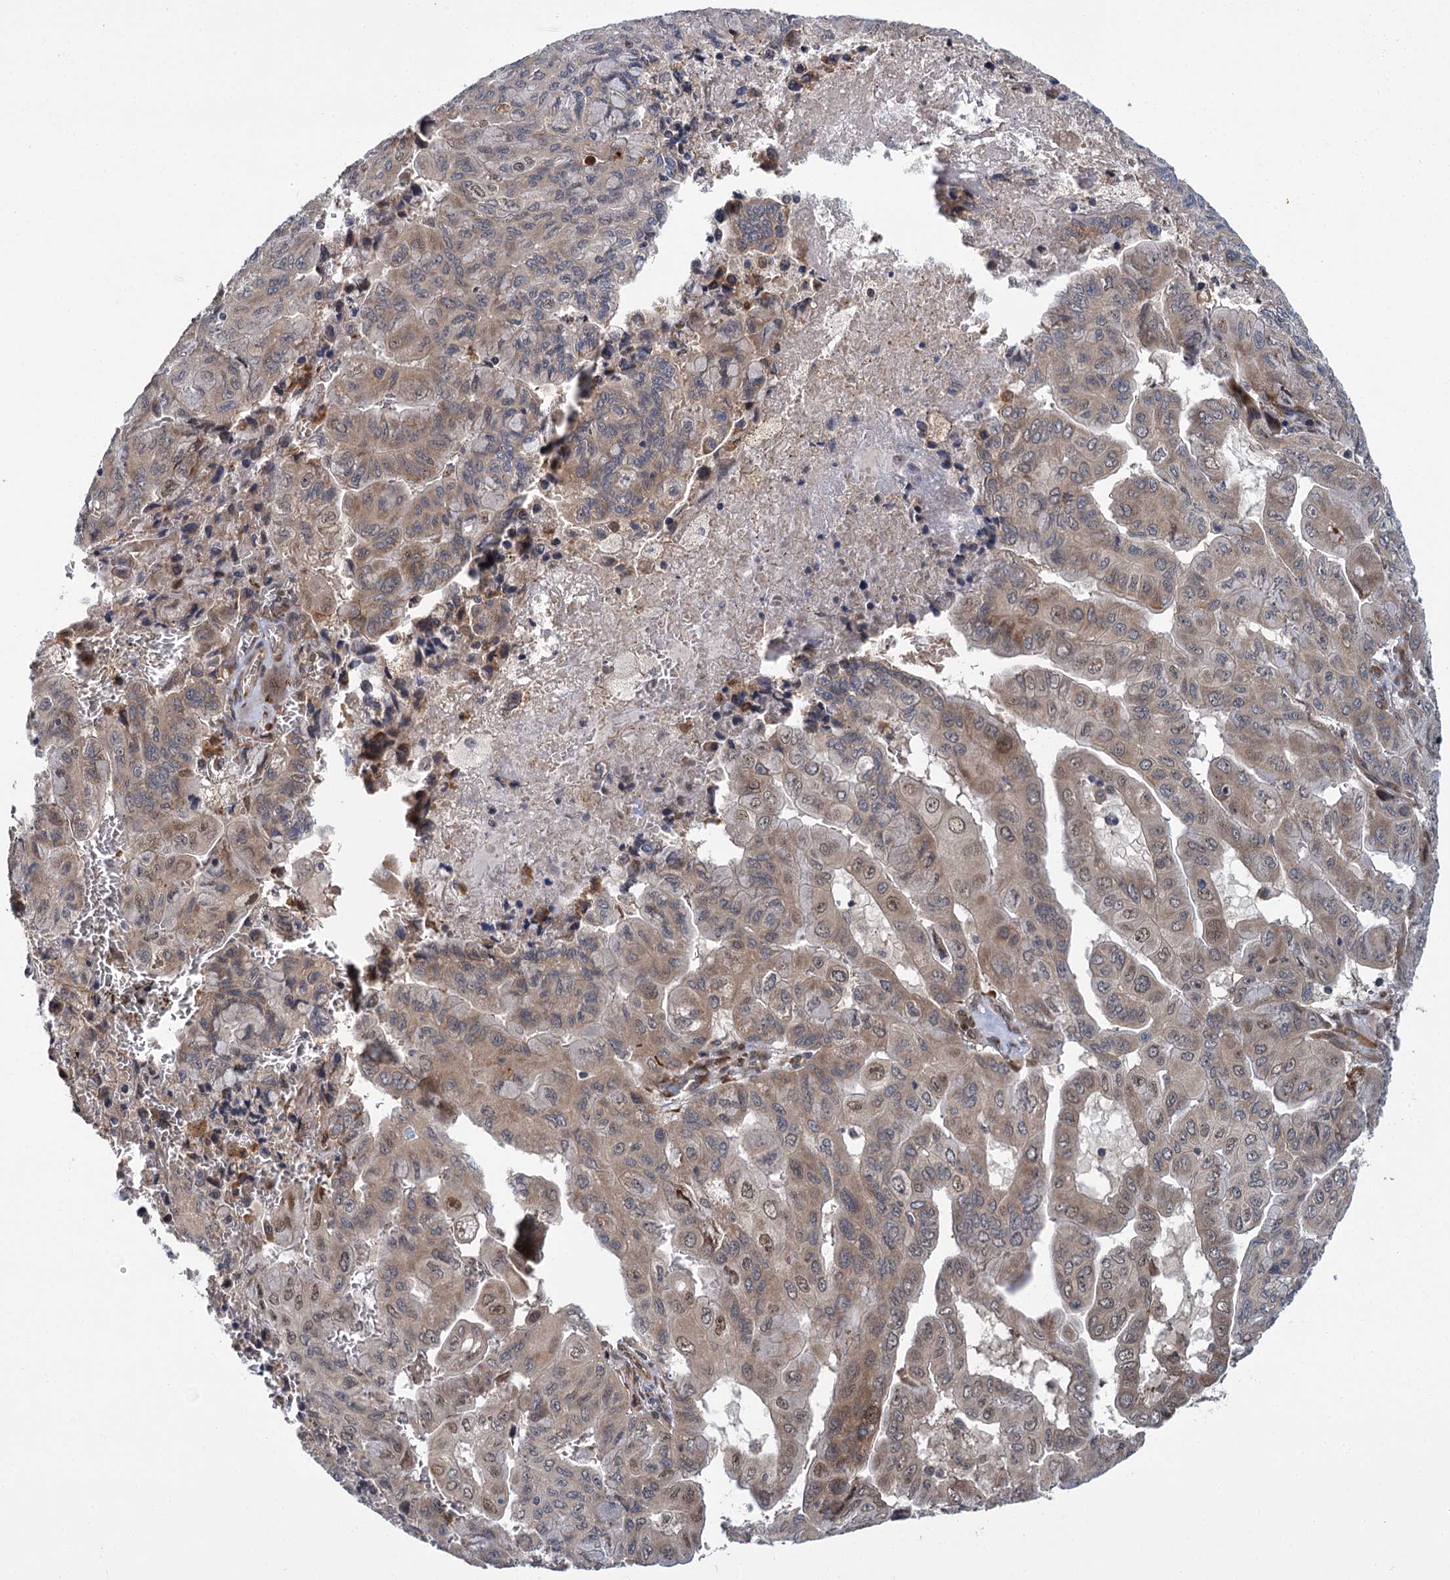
{"staining": {"intensity": "weak", "quantity": ">75%", "location": "cytoplasmic/membranous,nuclear"}, "tissue": "pancreatic cancer", "cell_type": "Tumor cells", "image_type": "cancer", "snomed": [{"axis": "morphology", "description": "Adenocarcinoma, NOS"}, {"axis": "topography", "description": "Pancreas"}], "caption": "Human pancreatic cancer stained for a protein (brown) demonstrates weak cytoplasmic/membranous and nuclear positive positivity in approximately >75% of tumor cells.", "gene": "APBA2", "patient": {"sex": "male", "age": 51}}